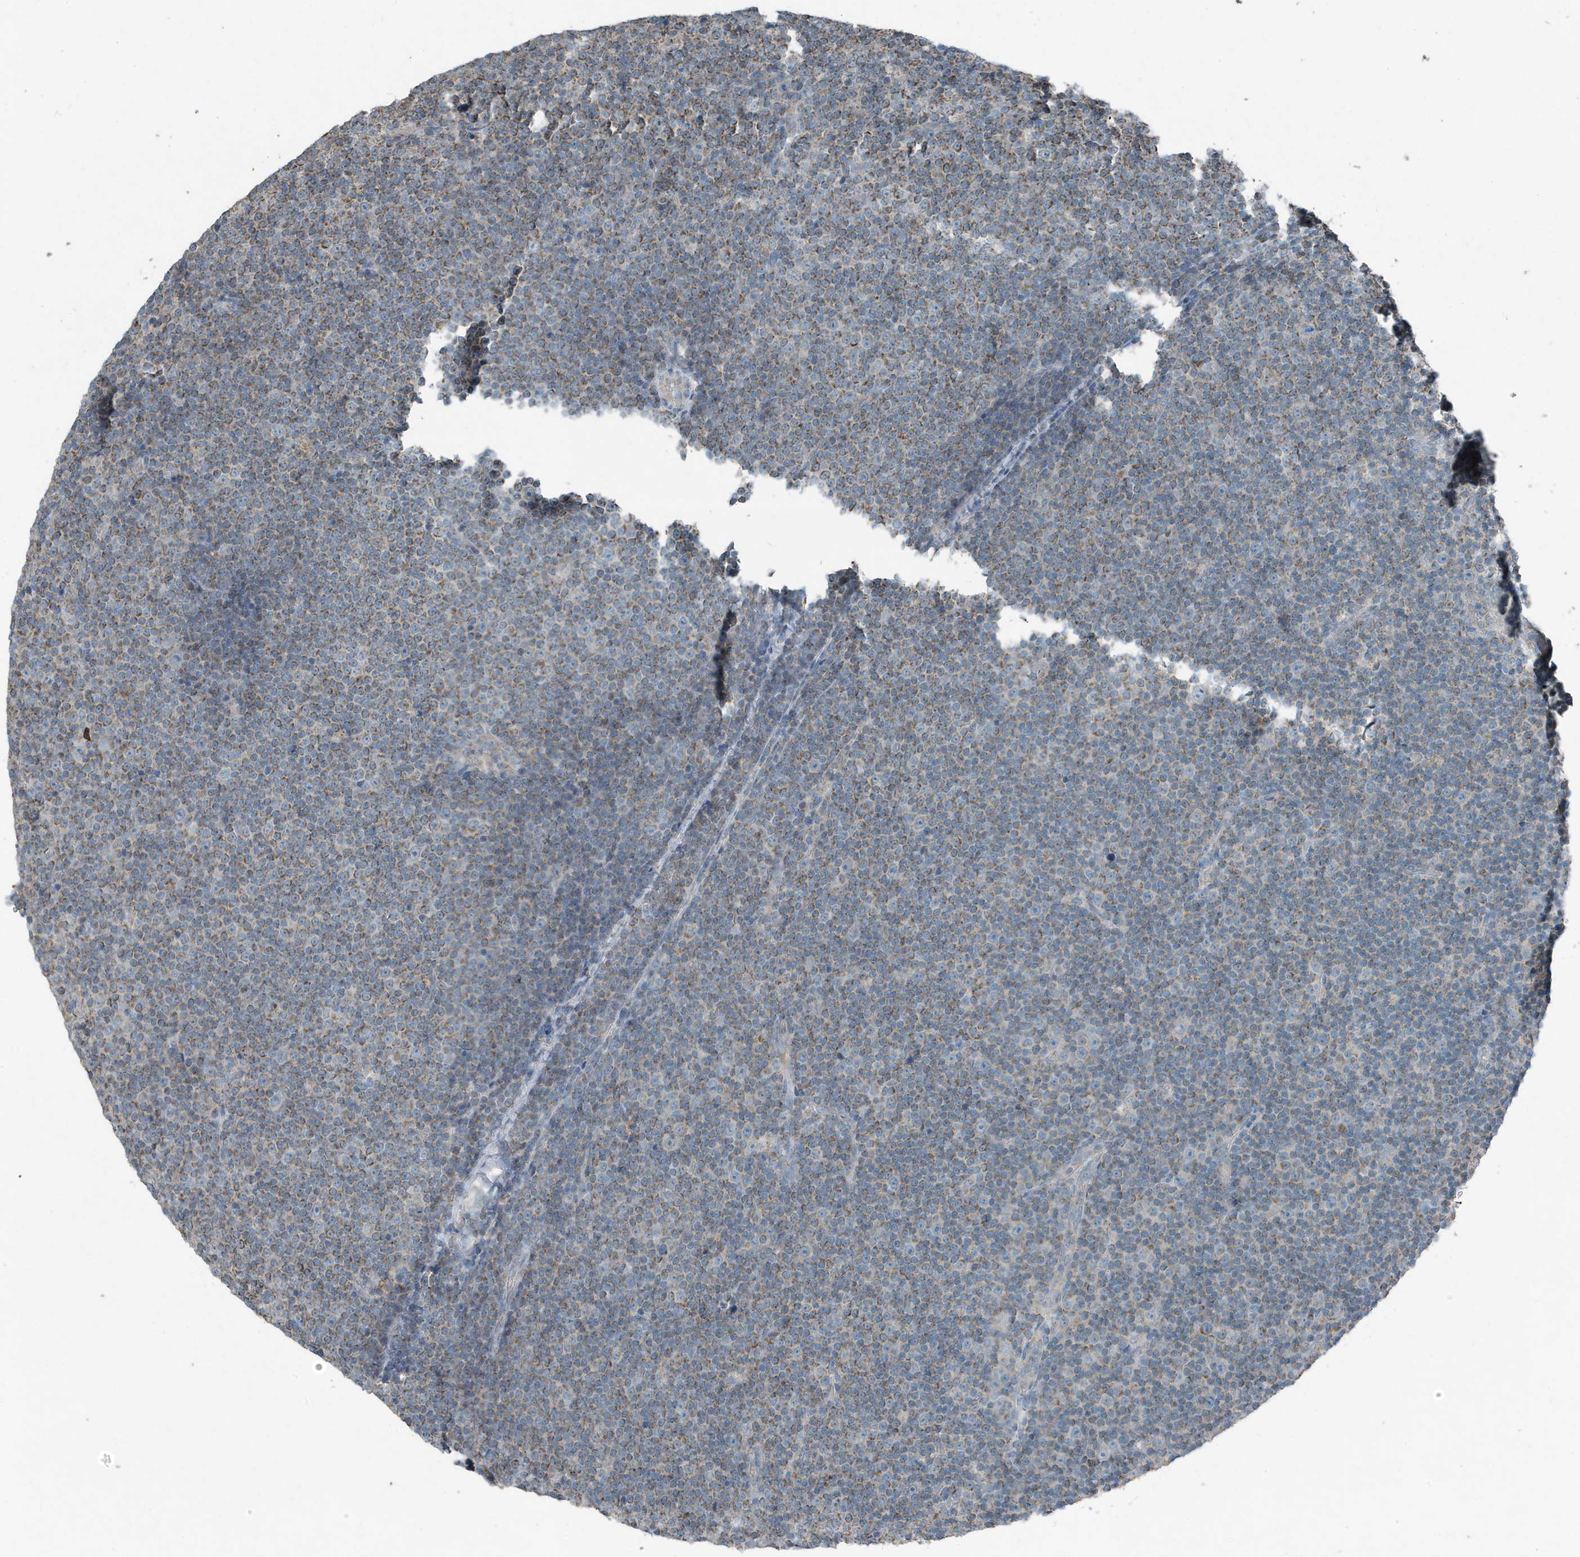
{"staining": {"intensity": "moderate", "quantity": "25%-75%", "location": "cytoplasmic/membranous"}, "tissue": "lymphoma", "cell_type": "Tumor cells", "image_type": "cancer", "snomed": [{"axis": "morphology", "description": "Malignant lymphoma, non-Hodgkin's type, Low grade"}, {"axis": "topography", "description": "Lymph node"}], "caption": "Moderate cytoplasmic/membranous staining is present in approximately 25%-75% of tumor cells in lymphoma.", "gene": "MT-CYB", "patient": {"sex": "female", "age": 67}}